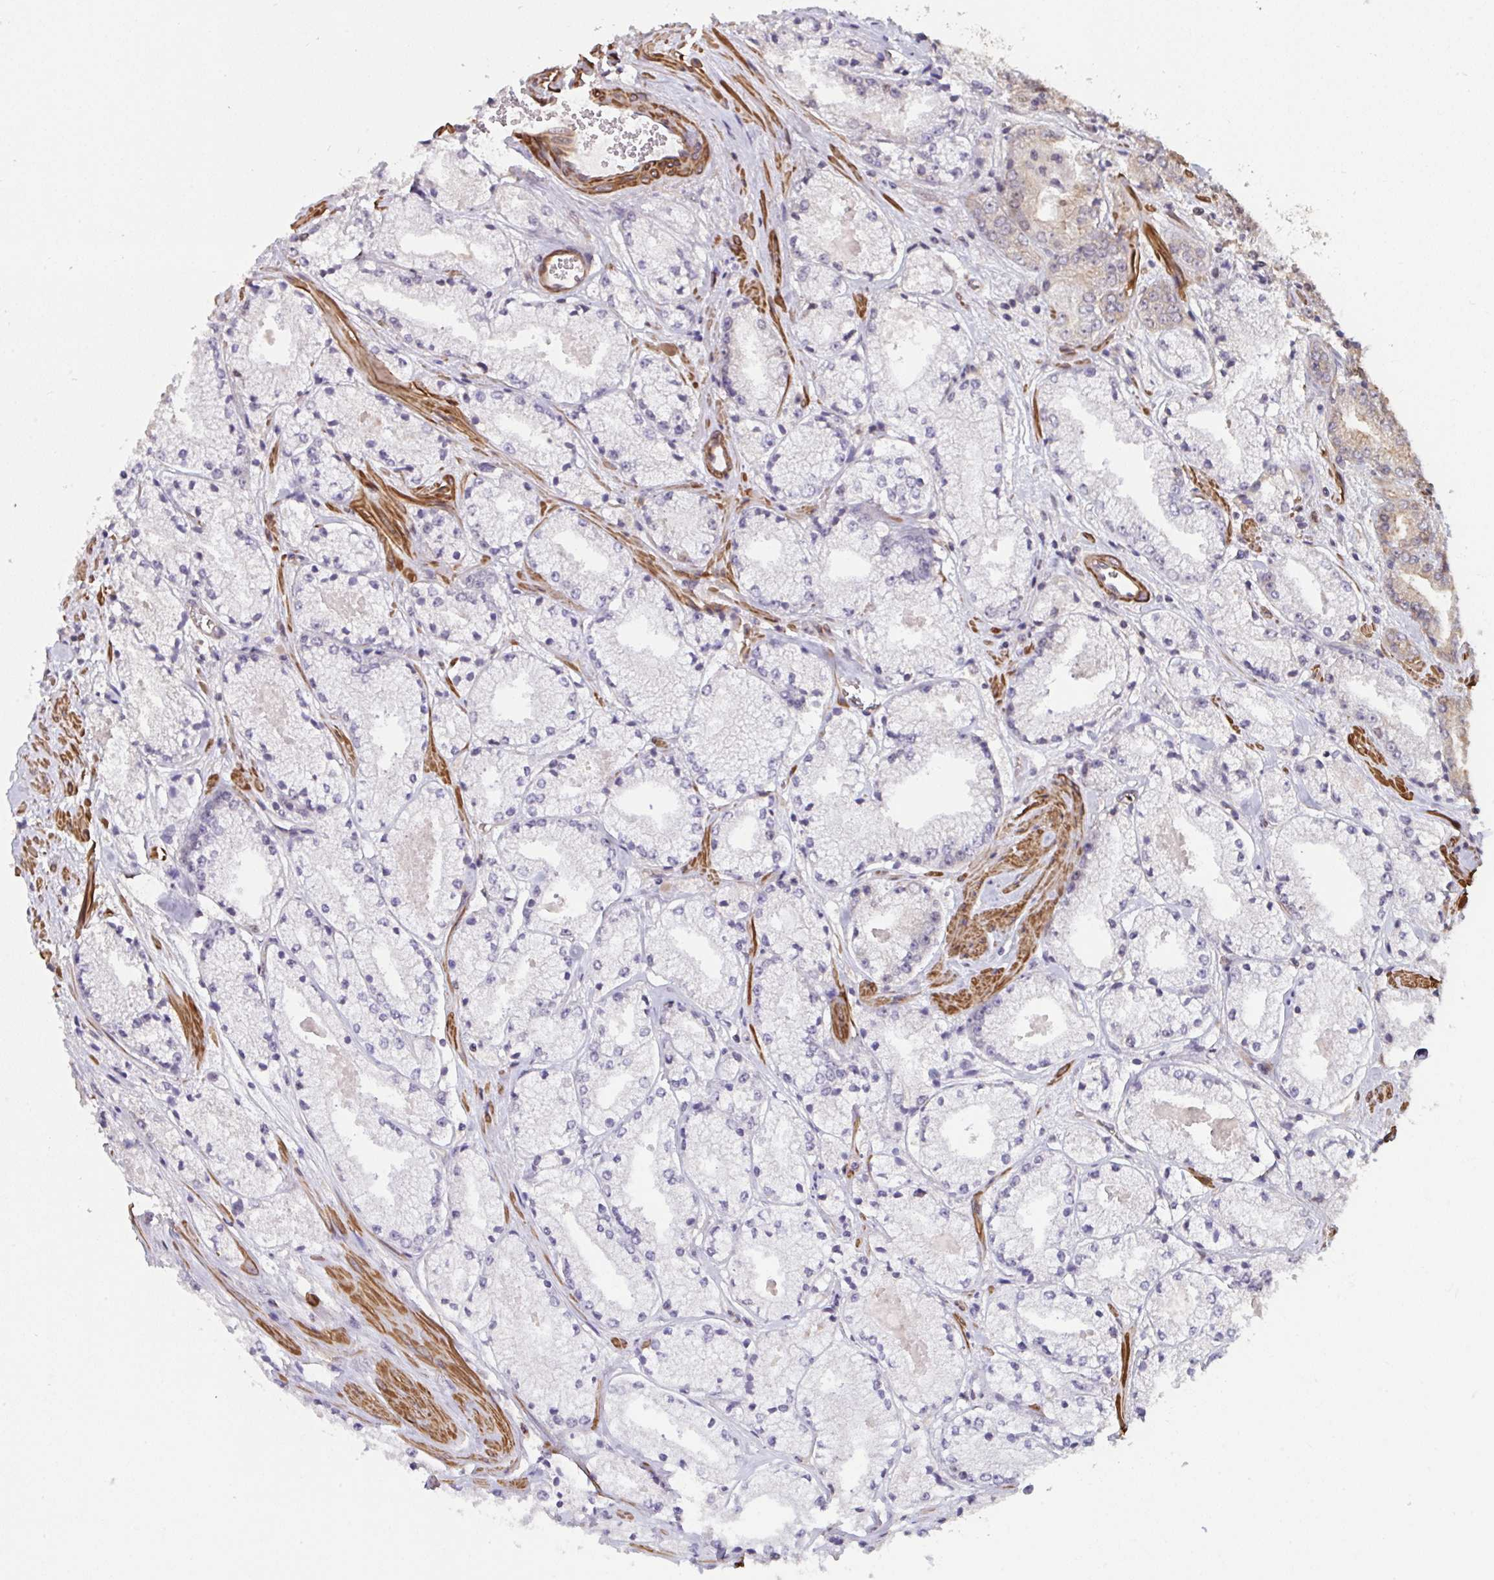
{"staining": {"intensity": "negative", "quantity": "none", "location": "none"}, "tissue": "prostate cancer", "cell_type": "Tumor cells", "image_type": "cancer", "snomed": [{"axis": "morphology", "description": "Adenocarcinoma, High grade"}, {"axis": "topography", "description": "Prostate"}], "caption": "IHC of human high-grade adenocarcinoma (prostate) exhibits no positivity in tumor cells. (IHC, brightfield microscopy, high magnification).", "gene": "IPO5", "patient": {"sex": "male", "age": 63}}